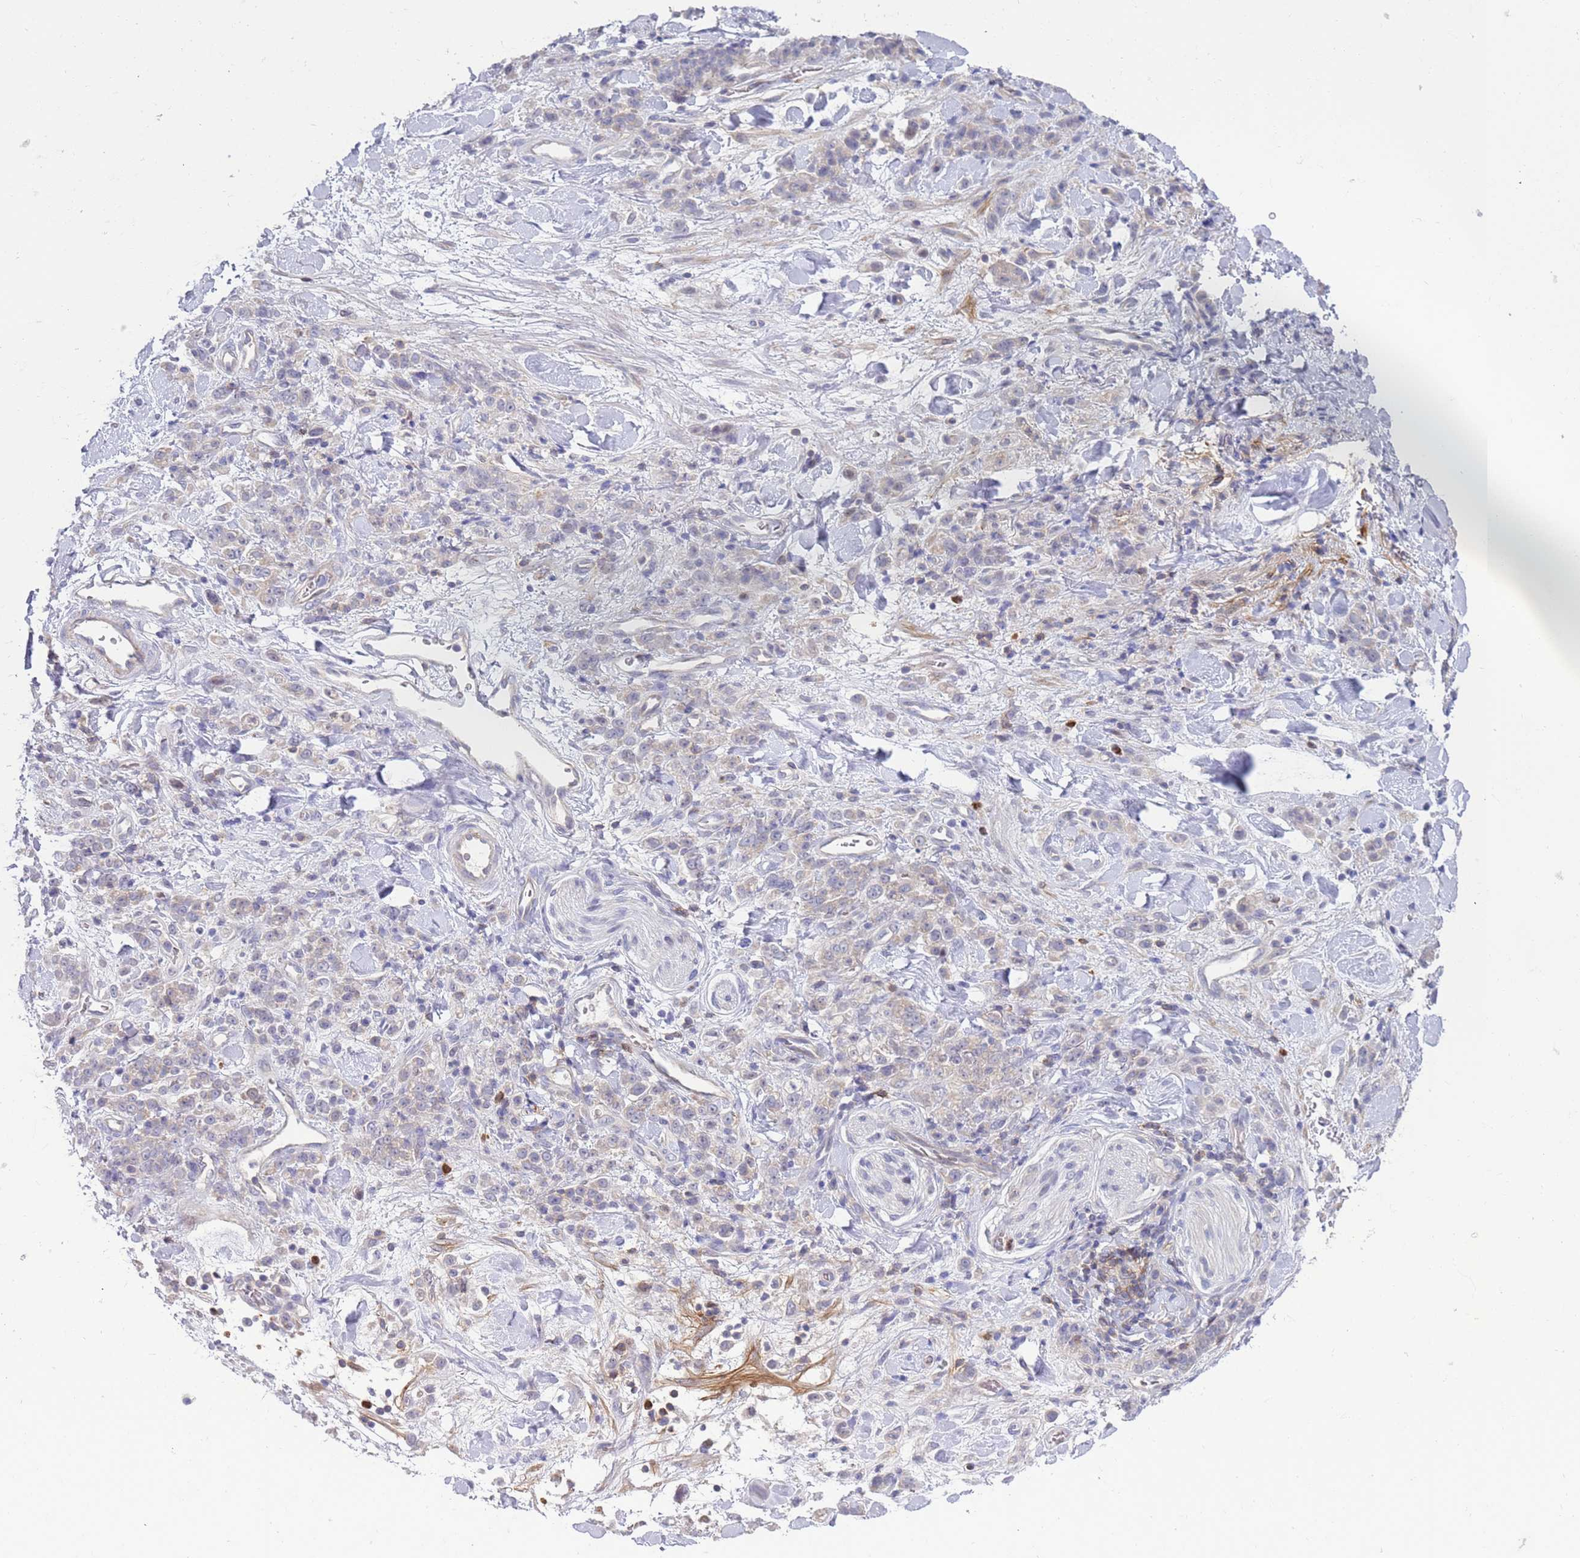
{"staining": {"intensity": "negative", "quantity": "none", "location": "none"}, "tissue": "stomach cancer", "cell_type": "Tumor cells", "image_type": "cancer", "snomed": [{"axis": "morphology", "description": "Normal tissue, NOS"}, {"axis": "morphology", "description": "Adenocarcinoma, NOS"}, {"axis": "topography", "description": "Stomach"}], "caption": "Immunohistochemical staining of human adenocarcinoma (stomach) shows no significant positivity in tumor cells. Nuclei are stained in blue.", "gene": "STK25", "patient": {"sex": "male", "age": 82}}